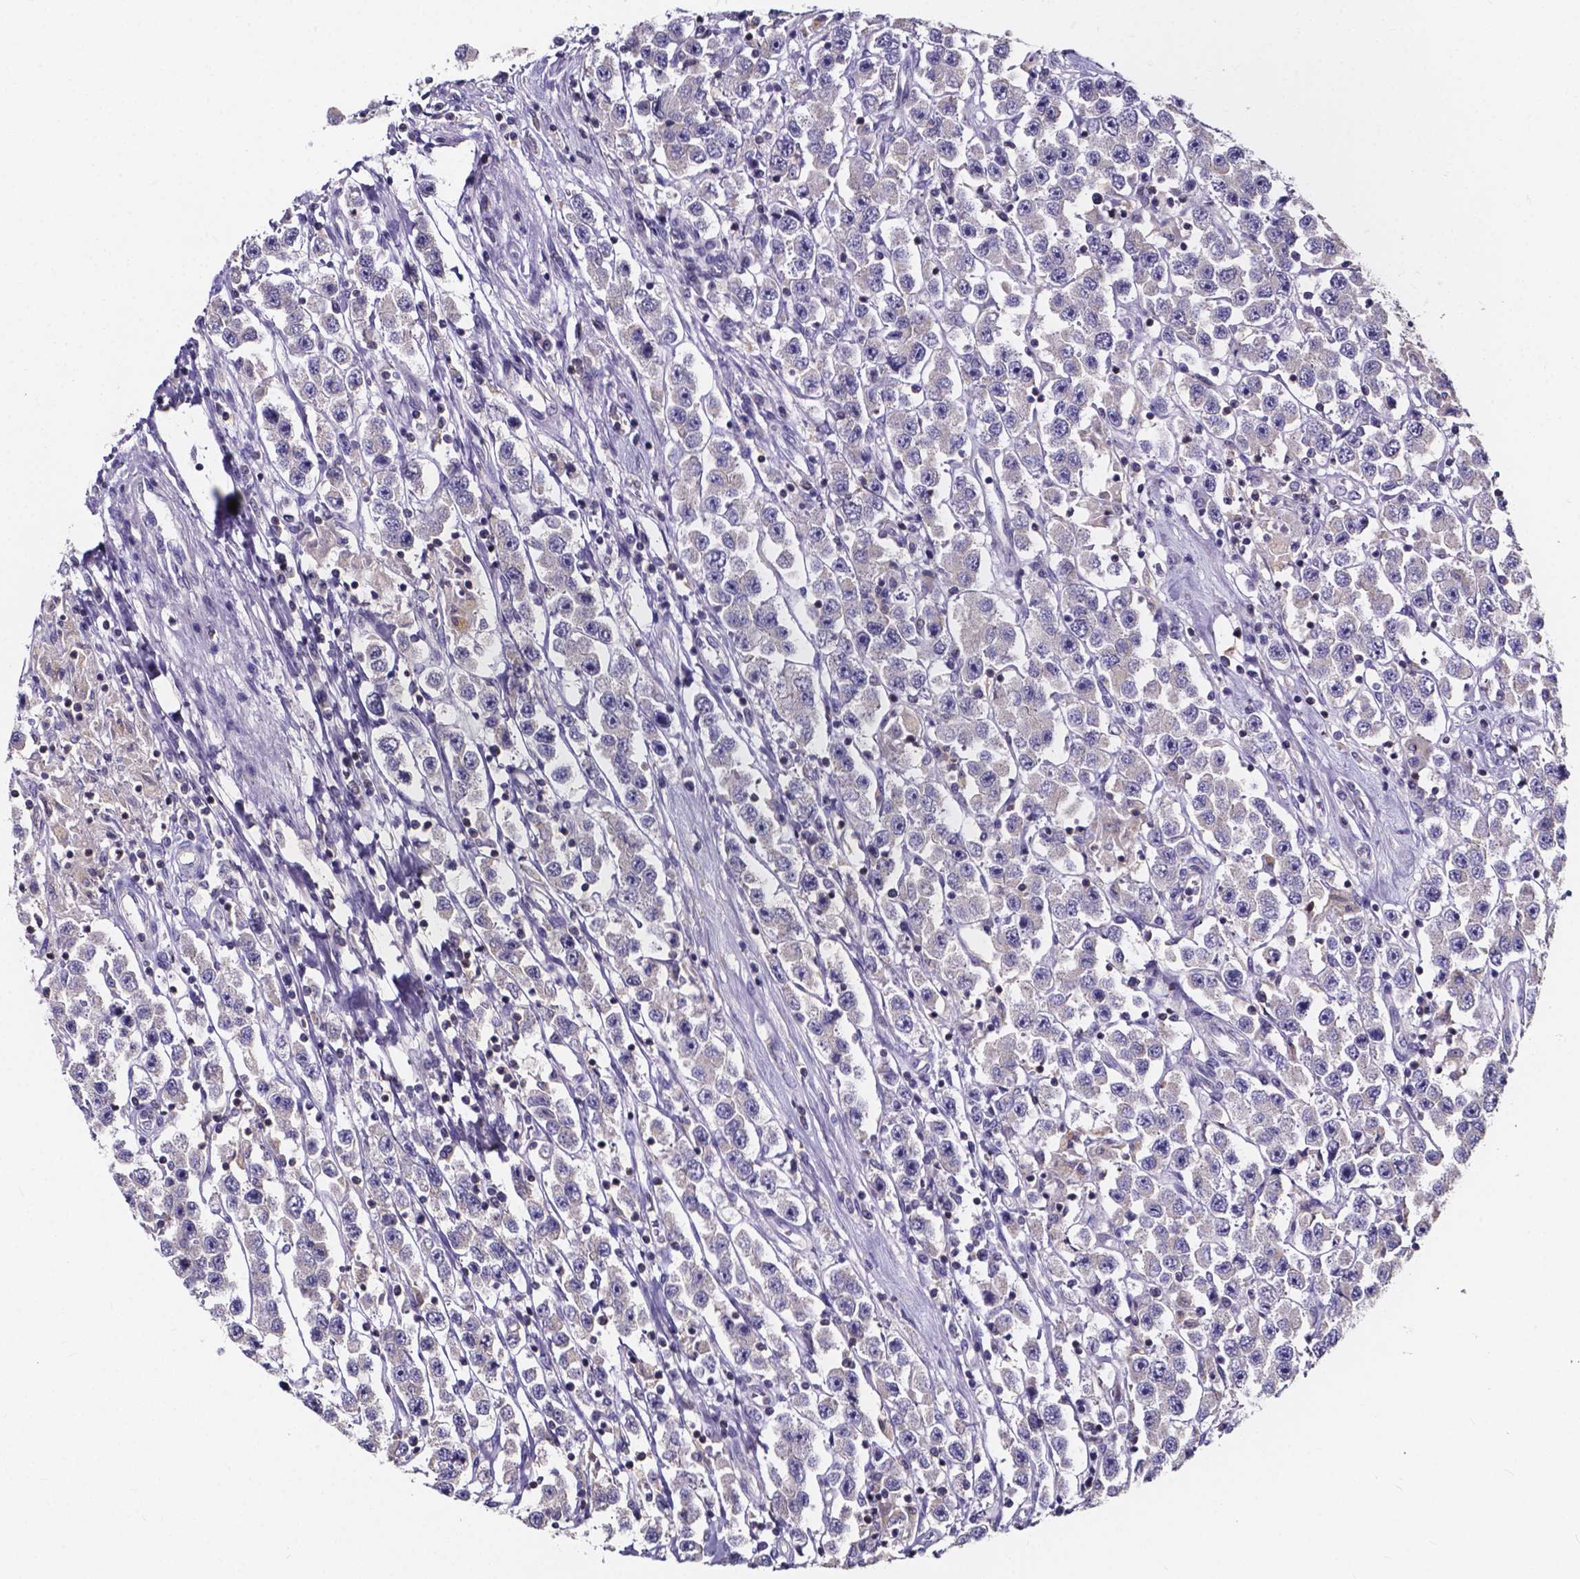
{"staining": {"intensity": "negative", "quantity": "none", "location": "none"}, "tissue": "testis cancer", "cell_type": "Tumor cells", "image_type": "cancer", "snomed": [{"axis": "morphology", "description": "Seminoma, NOS"}, {"axis": "topography", "description": "Testis"}], "caption": "Immunohistochemistry of testis cancer reveals no expression in tumor cells. (DAB IHC, high magnification).", "gene": "THEMIS", "patient": {"sex": "male", "age": 45}}